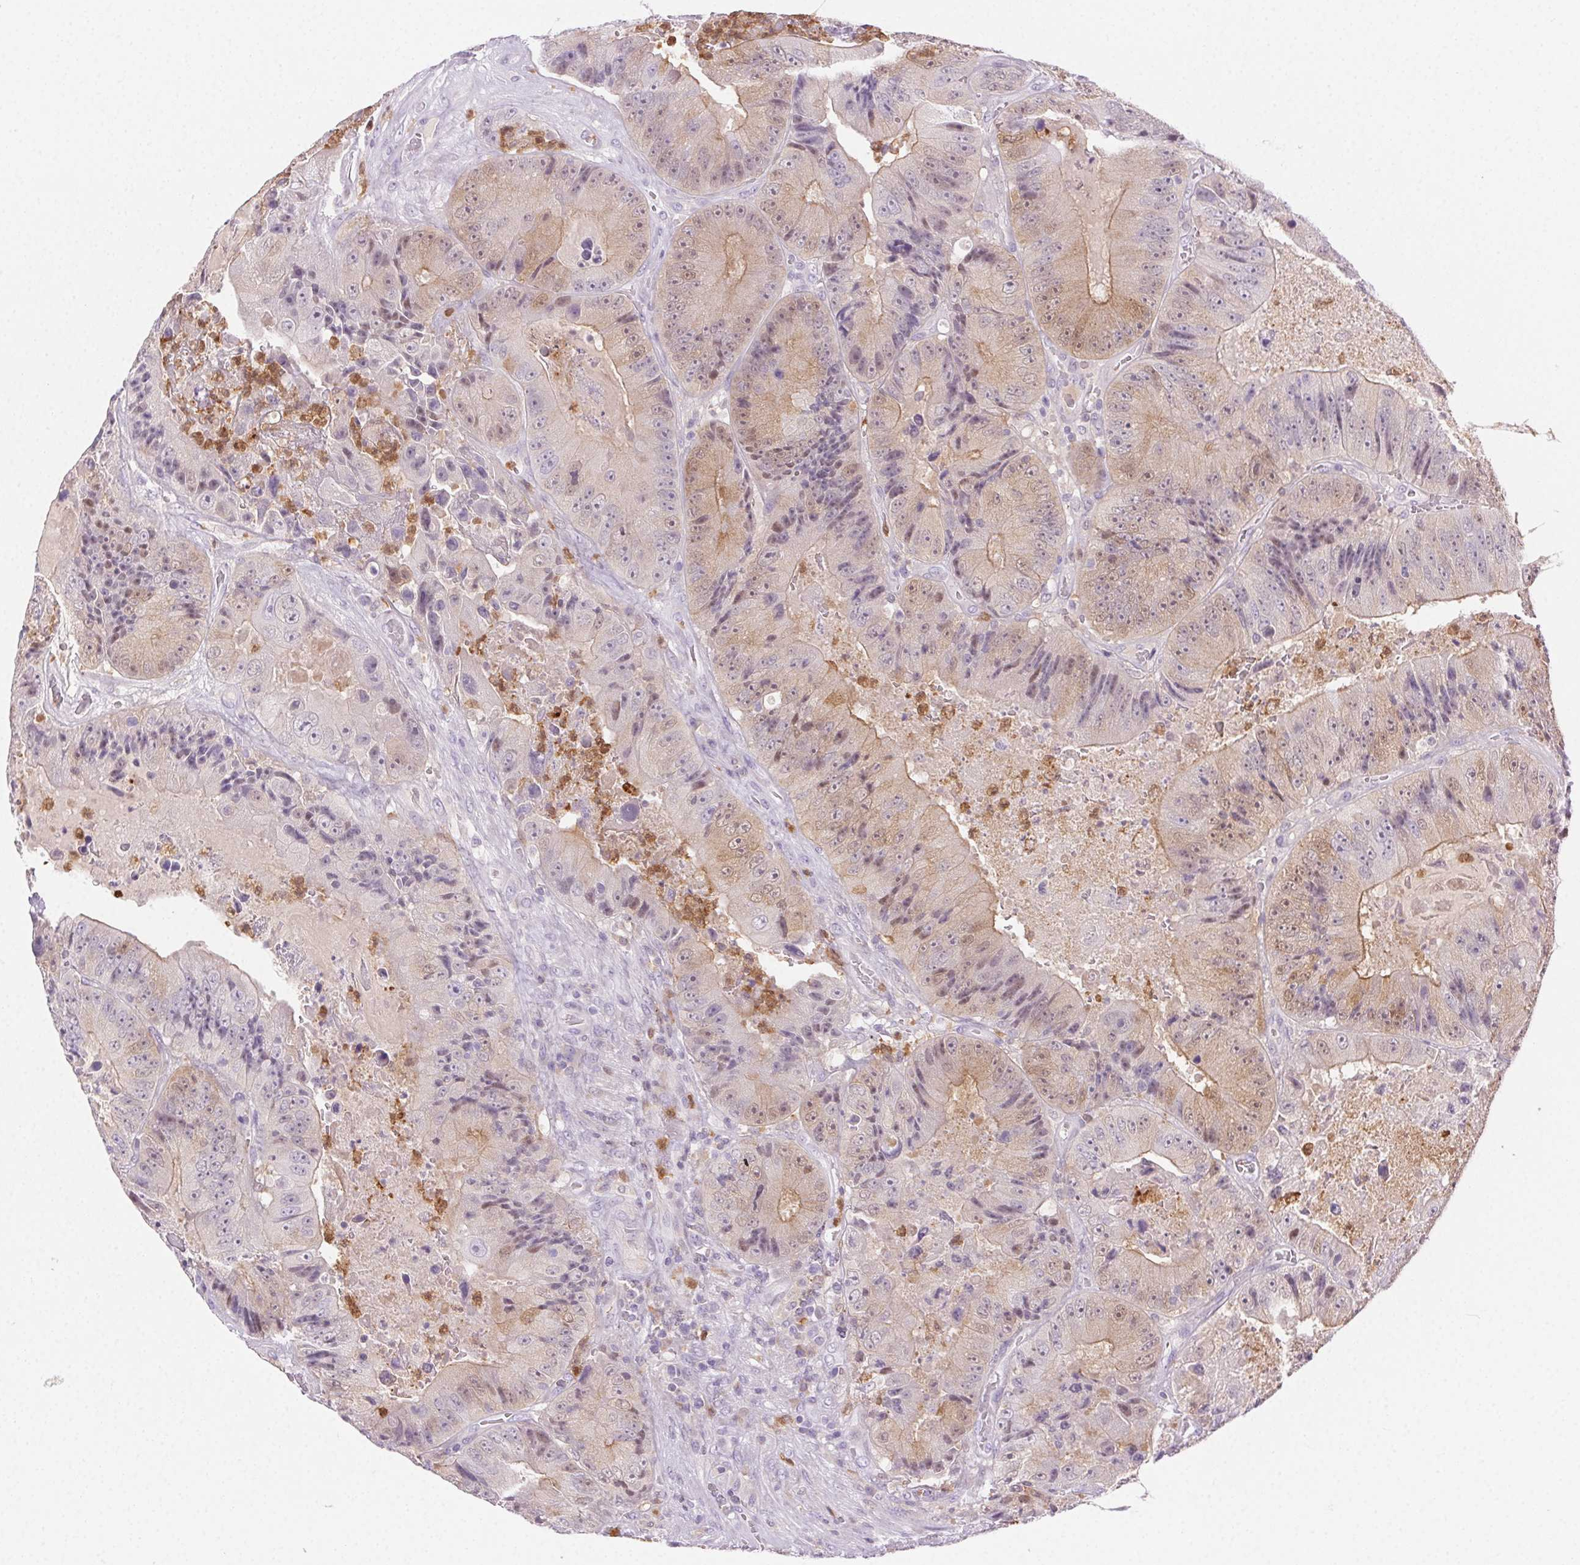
{"staining": {"intensity": "weak", "quantity": "25%-75%", "location": "cytoplasmic/membranous,nuclear"}, "tissue": "colorectal cancer", "cell_type": "Tumor cells", "image_type": "cancer", "snomed": [{"axis": "morphology", "description": "Adenocarcinoma, NOS"}, {"axis": "topography", "description": "Colon"}], "caption": "Tumor cells exhibit low levels of weak cytoplasmic/membranous and nuclear expression in approximately 25%-75% of cells in human adenocarcinoma (colorectal).", "gene": "TMEM45A", "patient": {"sex": "female", "age": 86}}